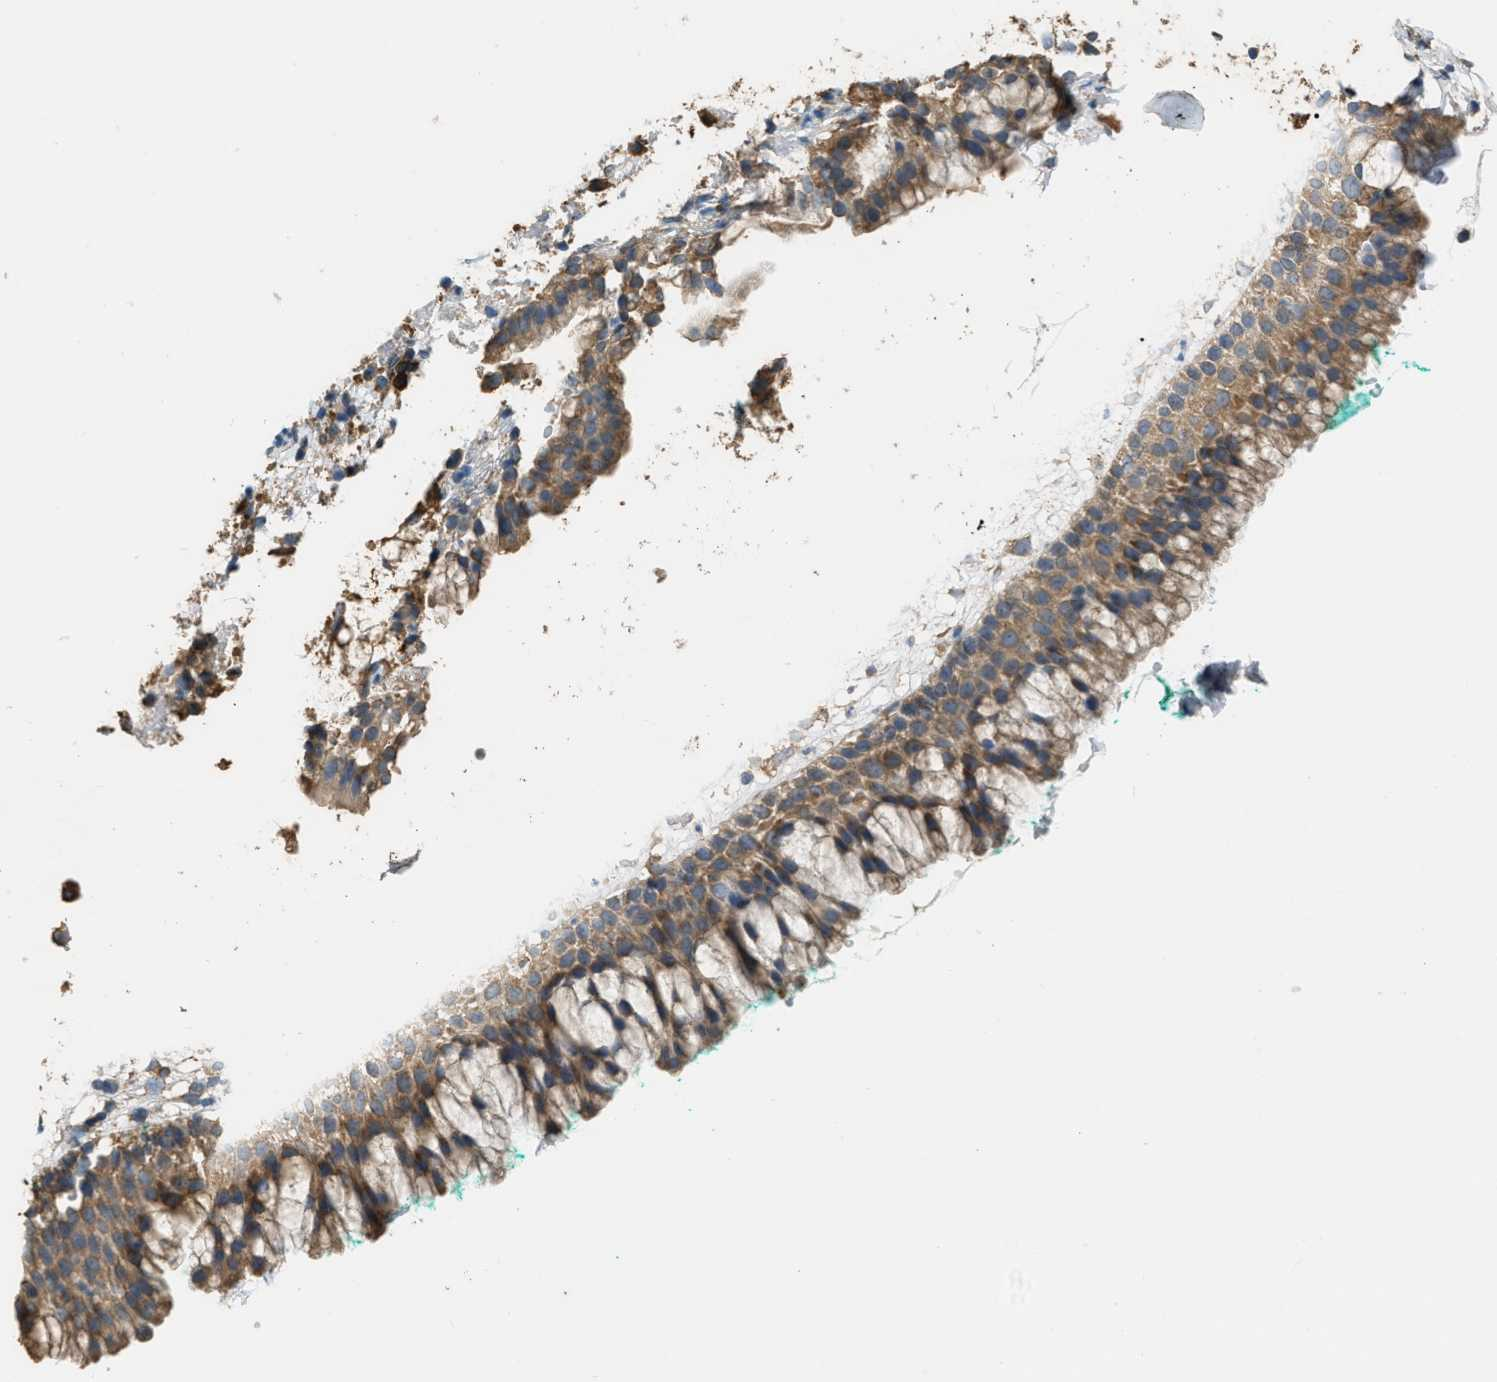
{"staining": {"intensity": "moderate", "quantity": ">75%", "location": "cytoplasmic/membranous"}, "tissue": "nasopharynx", "cell_type": "Respiratory epithelial cells", "image_type": "normal", "snomed": [{"axis": "morphology", "description": "Normal tissue, NOS"}, {"axis": "morphology", "description": "Basal cell carcinoma"}, {"axis": "topography", "description": "Cartilage tissue"}, {"axis": "topography", "description": "Nasopharynx"}, {"axis": "topography", "description": "Oral tissue"}], "caption": "IHC (DAB) staining of normal nasopharynx reveals moderate cytoplasmic/membranous protein staining in approximately >75% of respiratory epithelial cells.", "gene": "GCN1", "patient": {"sex": "female", "age": 77}}